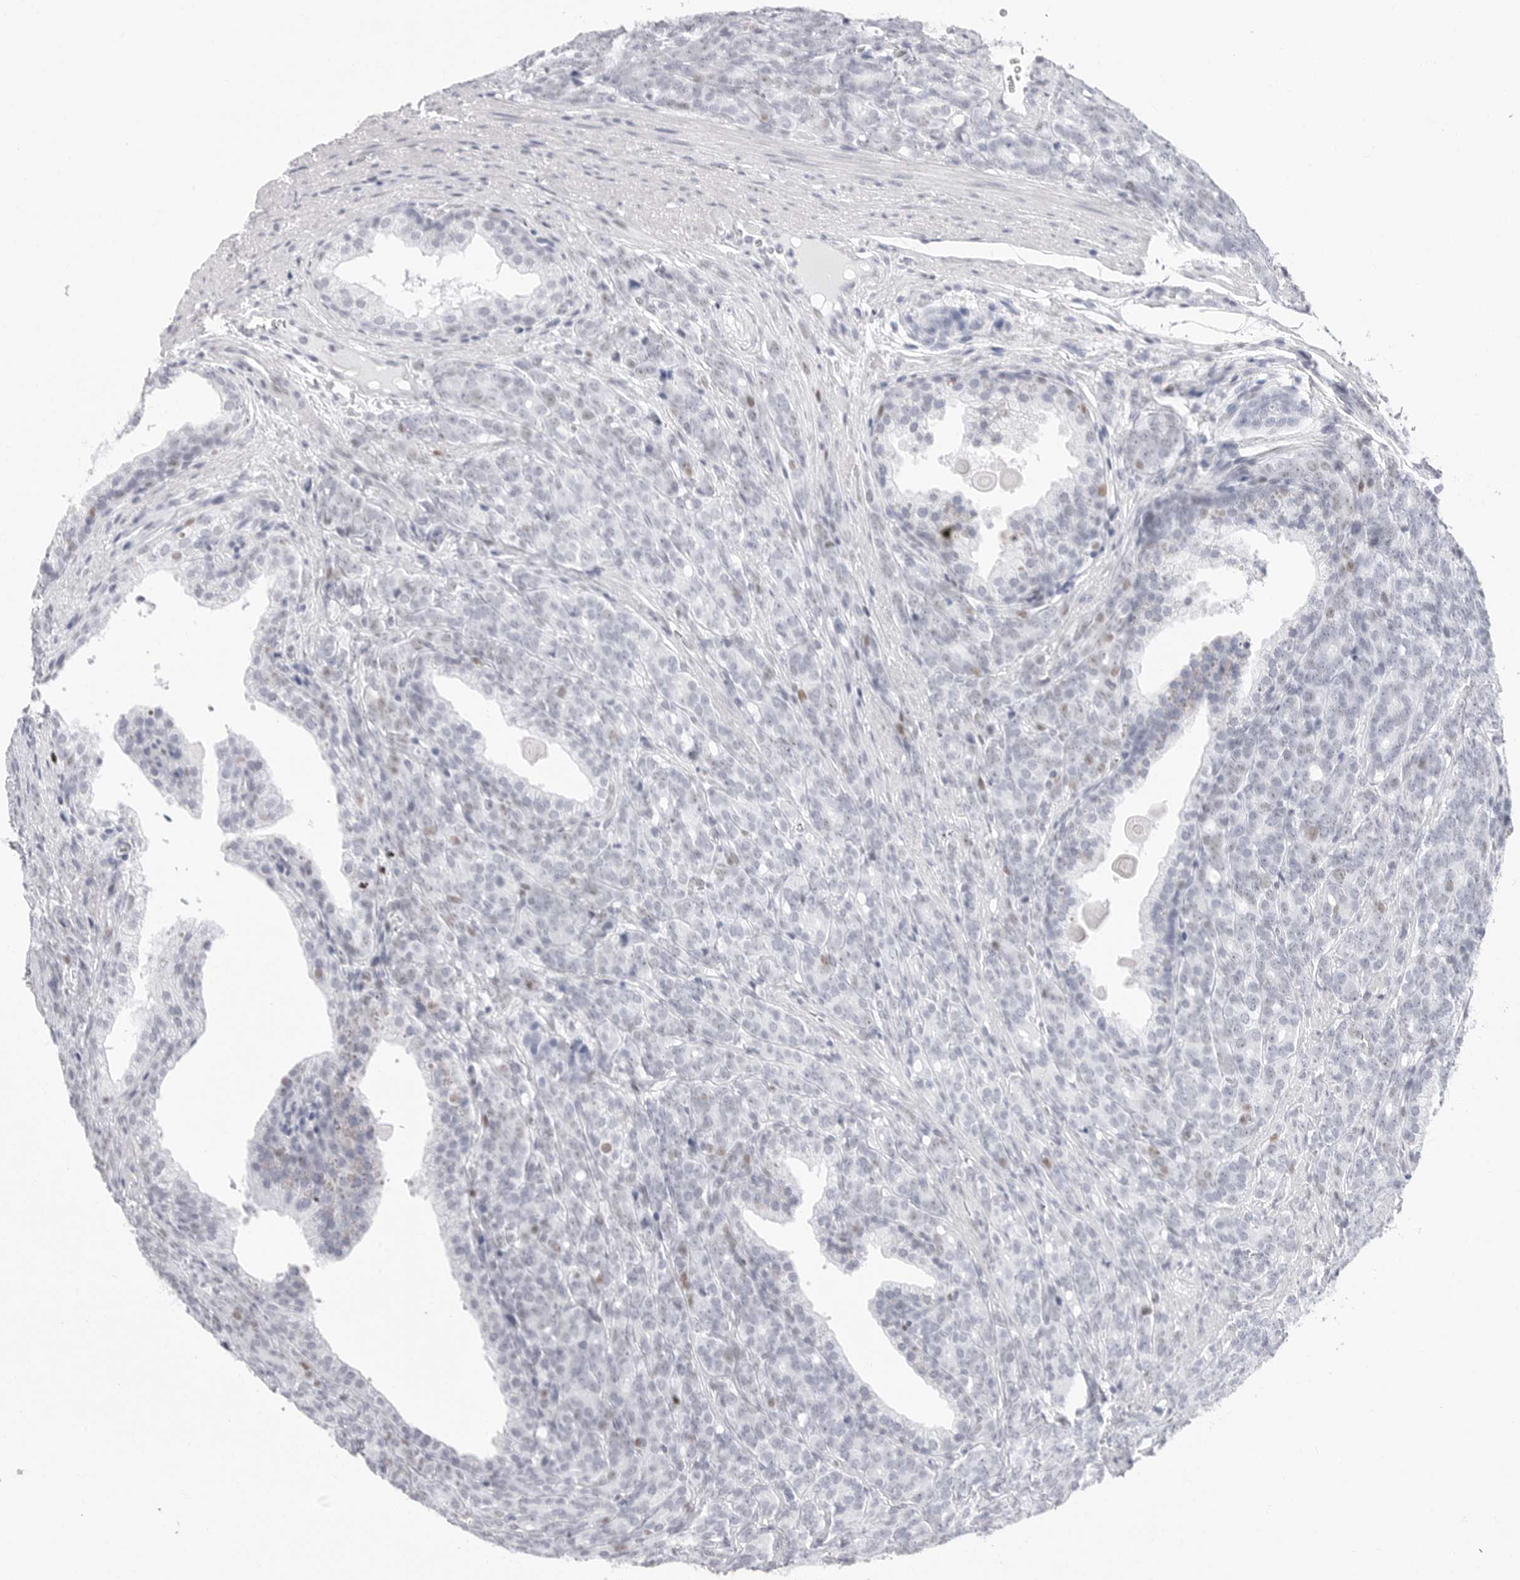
{"staining": {"intensity": "negative", "quantity": "none", "location": "none"}, "tissue": "prostate cancer", "cell_type": "Tumor cells", "image_type": "cancer", "snomed": [{"axis": "morphology", "description": "Adenocarcinoma, High grade"}, {"axis": "topography", "description": "Prostate"}], "caption": "Adenocarcinoma (high-grade) (prostate) was stained to show a protein in brown. There is no significant staining in tumor cells. (Brightfield microscopy of DAB (3,3'-diaminobenzidine) immunohistochemistry (IHC) at high magnification).", "gene": "NASP", "patient": {"sex": "male", "age": 62}}